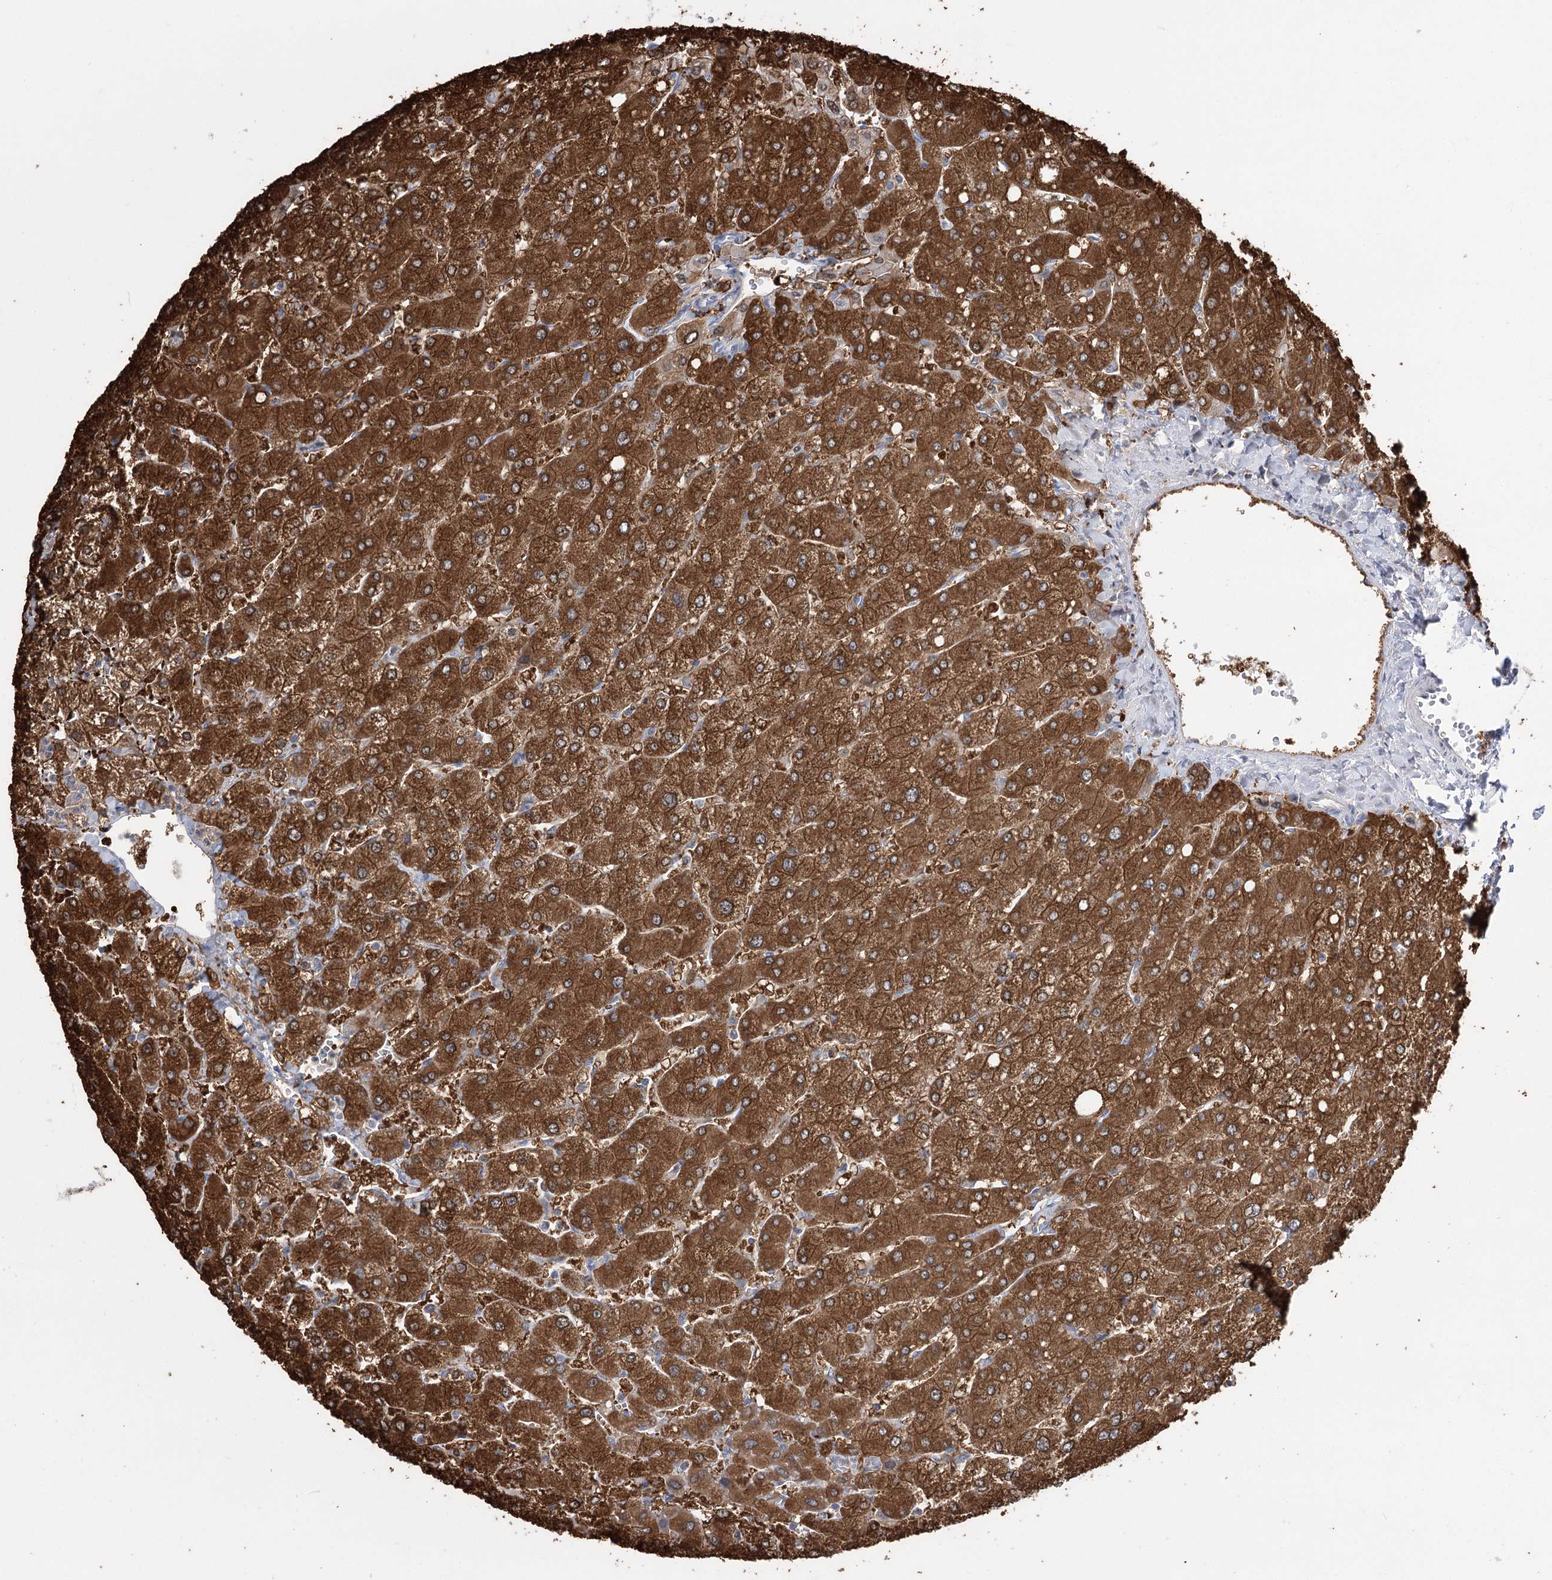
{"staining": {"intensity": "strong", "quantity": ">75%", "location": "cytoplasmic/membranous"}, "tissue": "liver", "cell_type": "Cholangiocytes", "image_type": "normal", "snomed": [{"axis": "morphology", "description": "Normal tissue, NOS"}, {"axis": "topography", "description": "Liver"}], "caption": "Protein staining of benign liver shows strong cytoplasmic/membranous staining in approximately >75% of cholangiocytes.", "gene": "UGP2", "patient": {"sex": "male", "age": 55}}